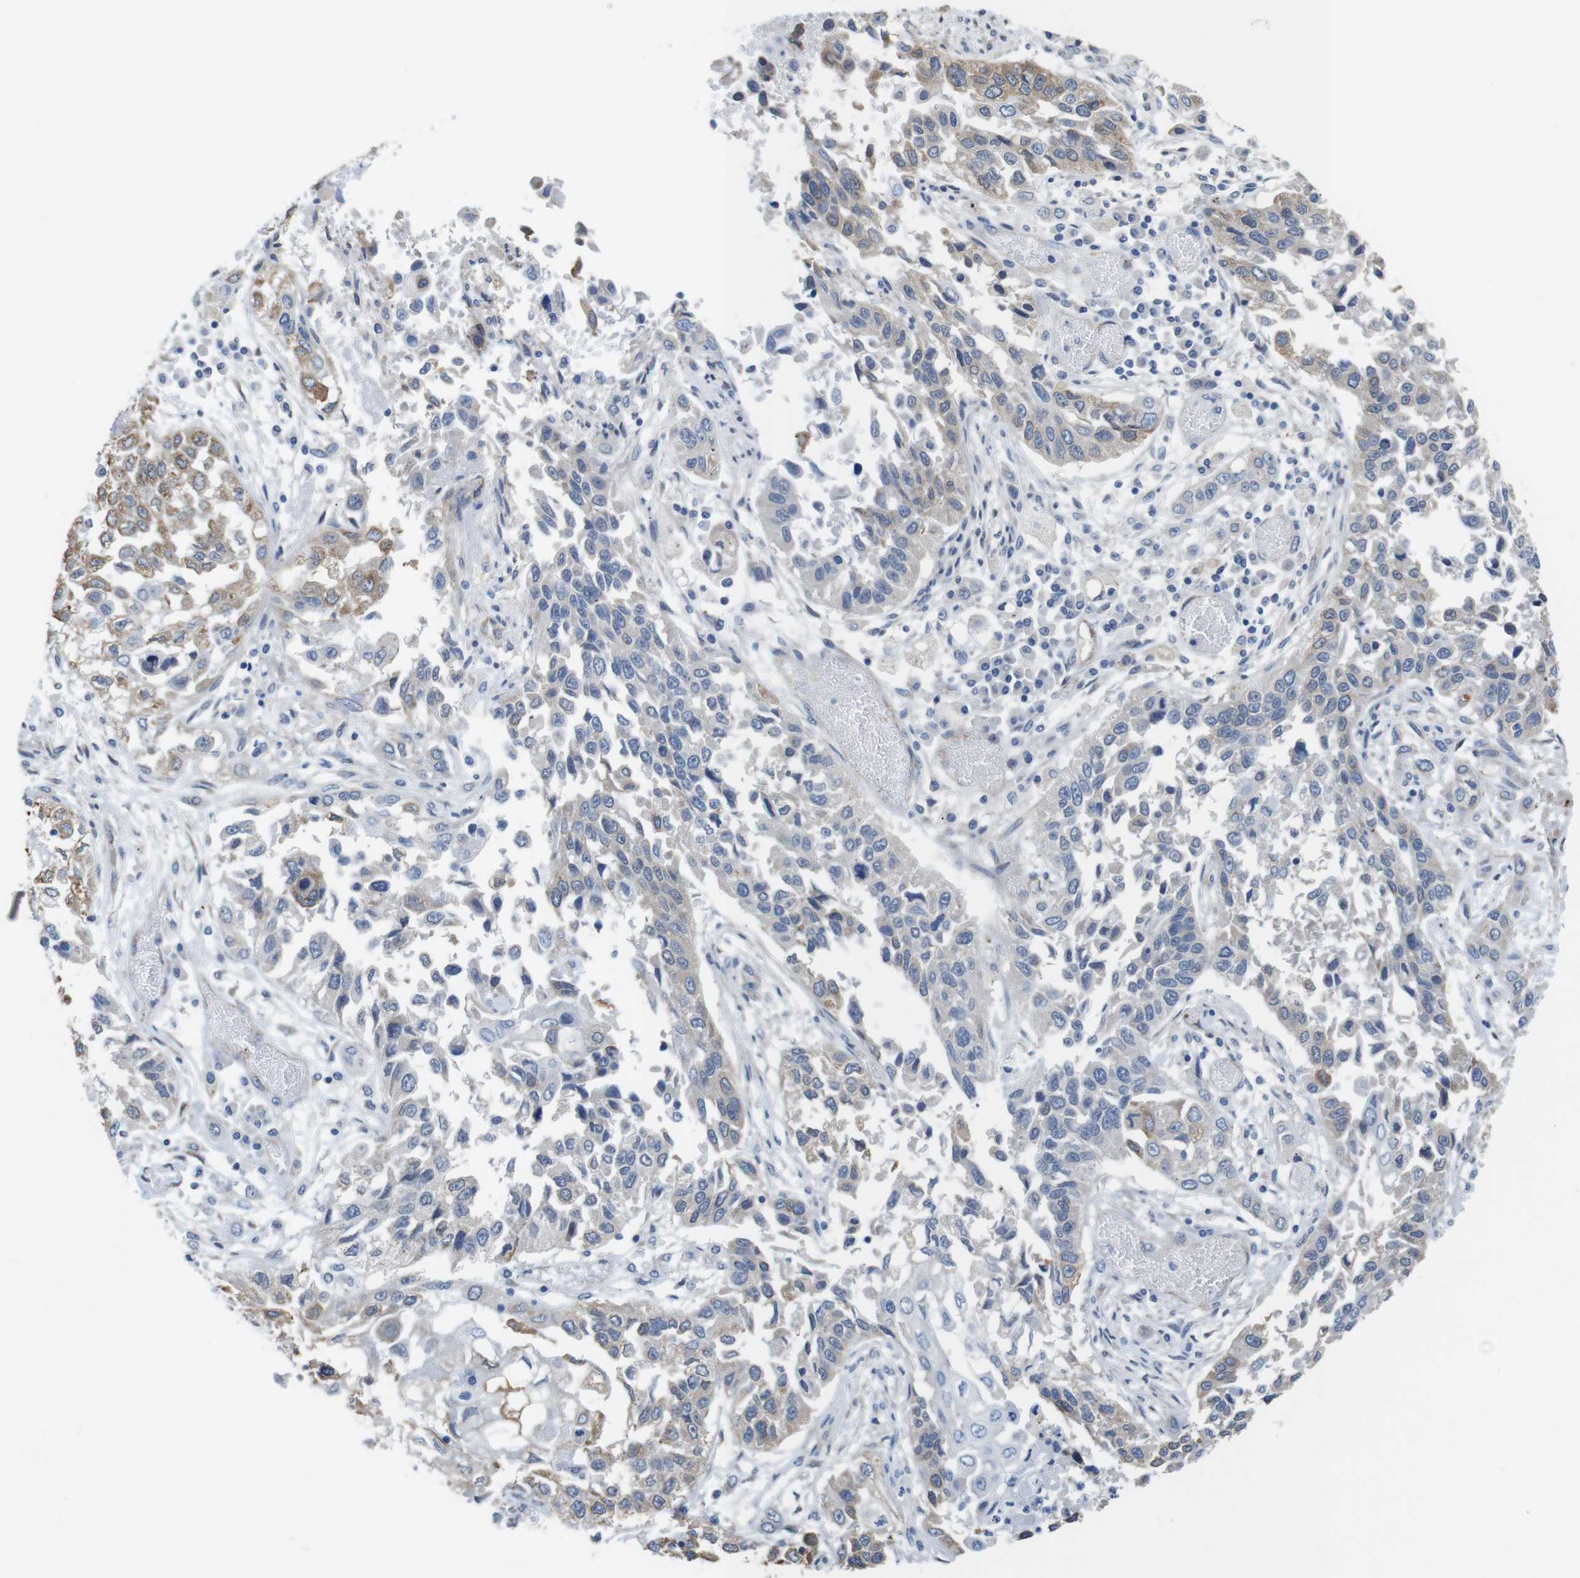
{"staining": {"intensity": "moderate", "quantity": "<25%", "location": "cytoplasmic/membranous"}, "tissue": "lung cancer", "cell_type": "Tumor cells", "image_type": "cancer", "snomed": [{"axis": "morphology", "description": "Squamous cell carcinoma, NOS"}, {"axis": "topography", "description": "Lung"}], "caption": "Squamous cell carcinoma (lung) tissue shows moderate cytoplasmic/membranous staining in about <25% of tumor cells", "gene": "CDH8", "patient": {"sex": "male", "age": 71}}